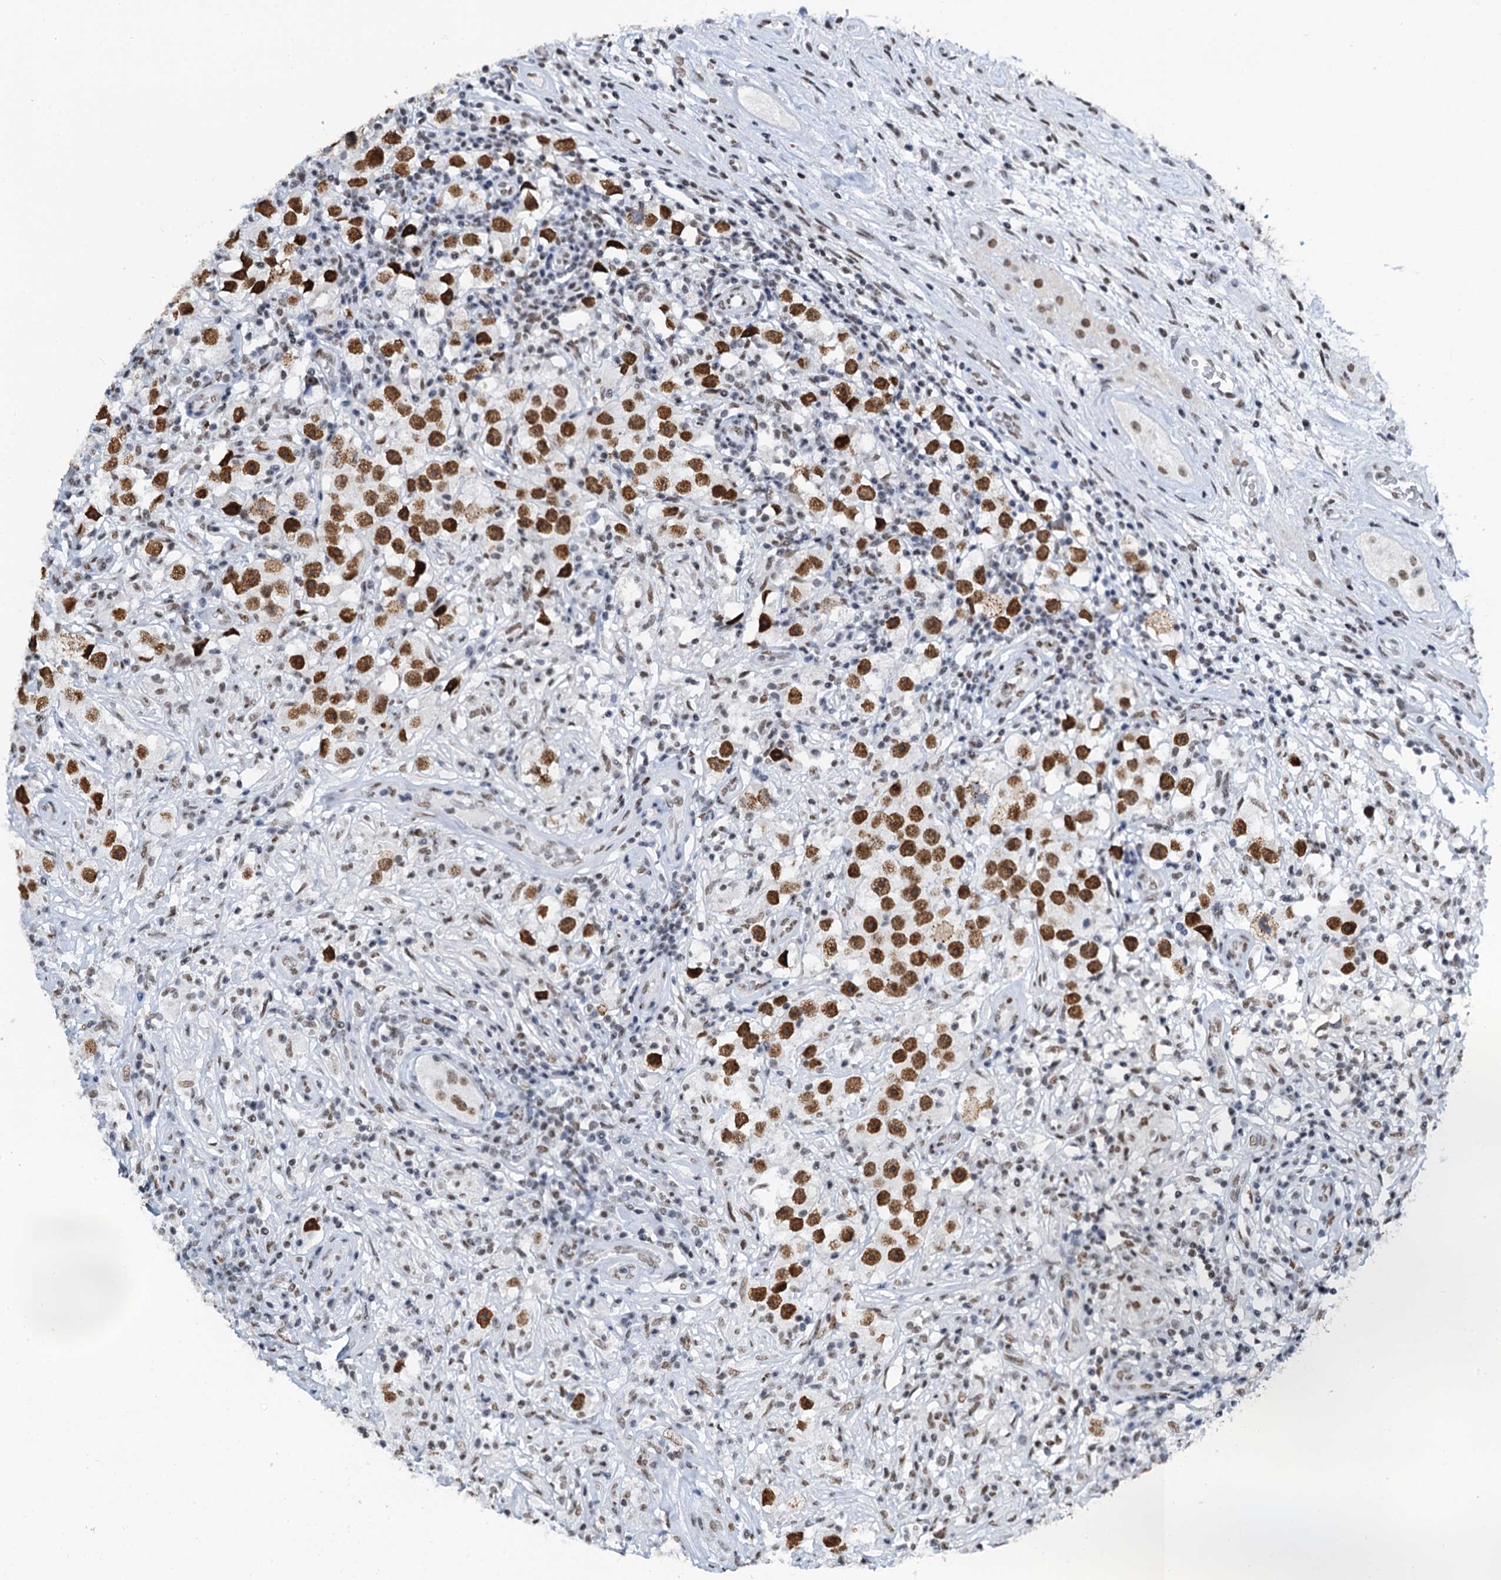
{"staining": {"intensity": "strong", "quantity": ">75%", "location": "nuclear"}, "tissue": "testis cancer", "cell_type": "Tumor cells", "image_type": "cancer", "snomed": [{"axis": "morphology", "description": "Seminoma, NOS"}, {"axis": "topography", "description": "Testis"}], "caption": "IHC staining of testis cancer (seminoma), which demonstrates high levels of strong nuclear positivity in approximately >75% of tumor cells indicating strong nuclear protein positivity. The staining was performed using DAB (3,3'-diaminobenzidine) (brown) for protein detection and nuclei were counterstained in hematoxylin (blue).", "gene": "SLTM", "patient": {"sex": "male", "age": 49}}